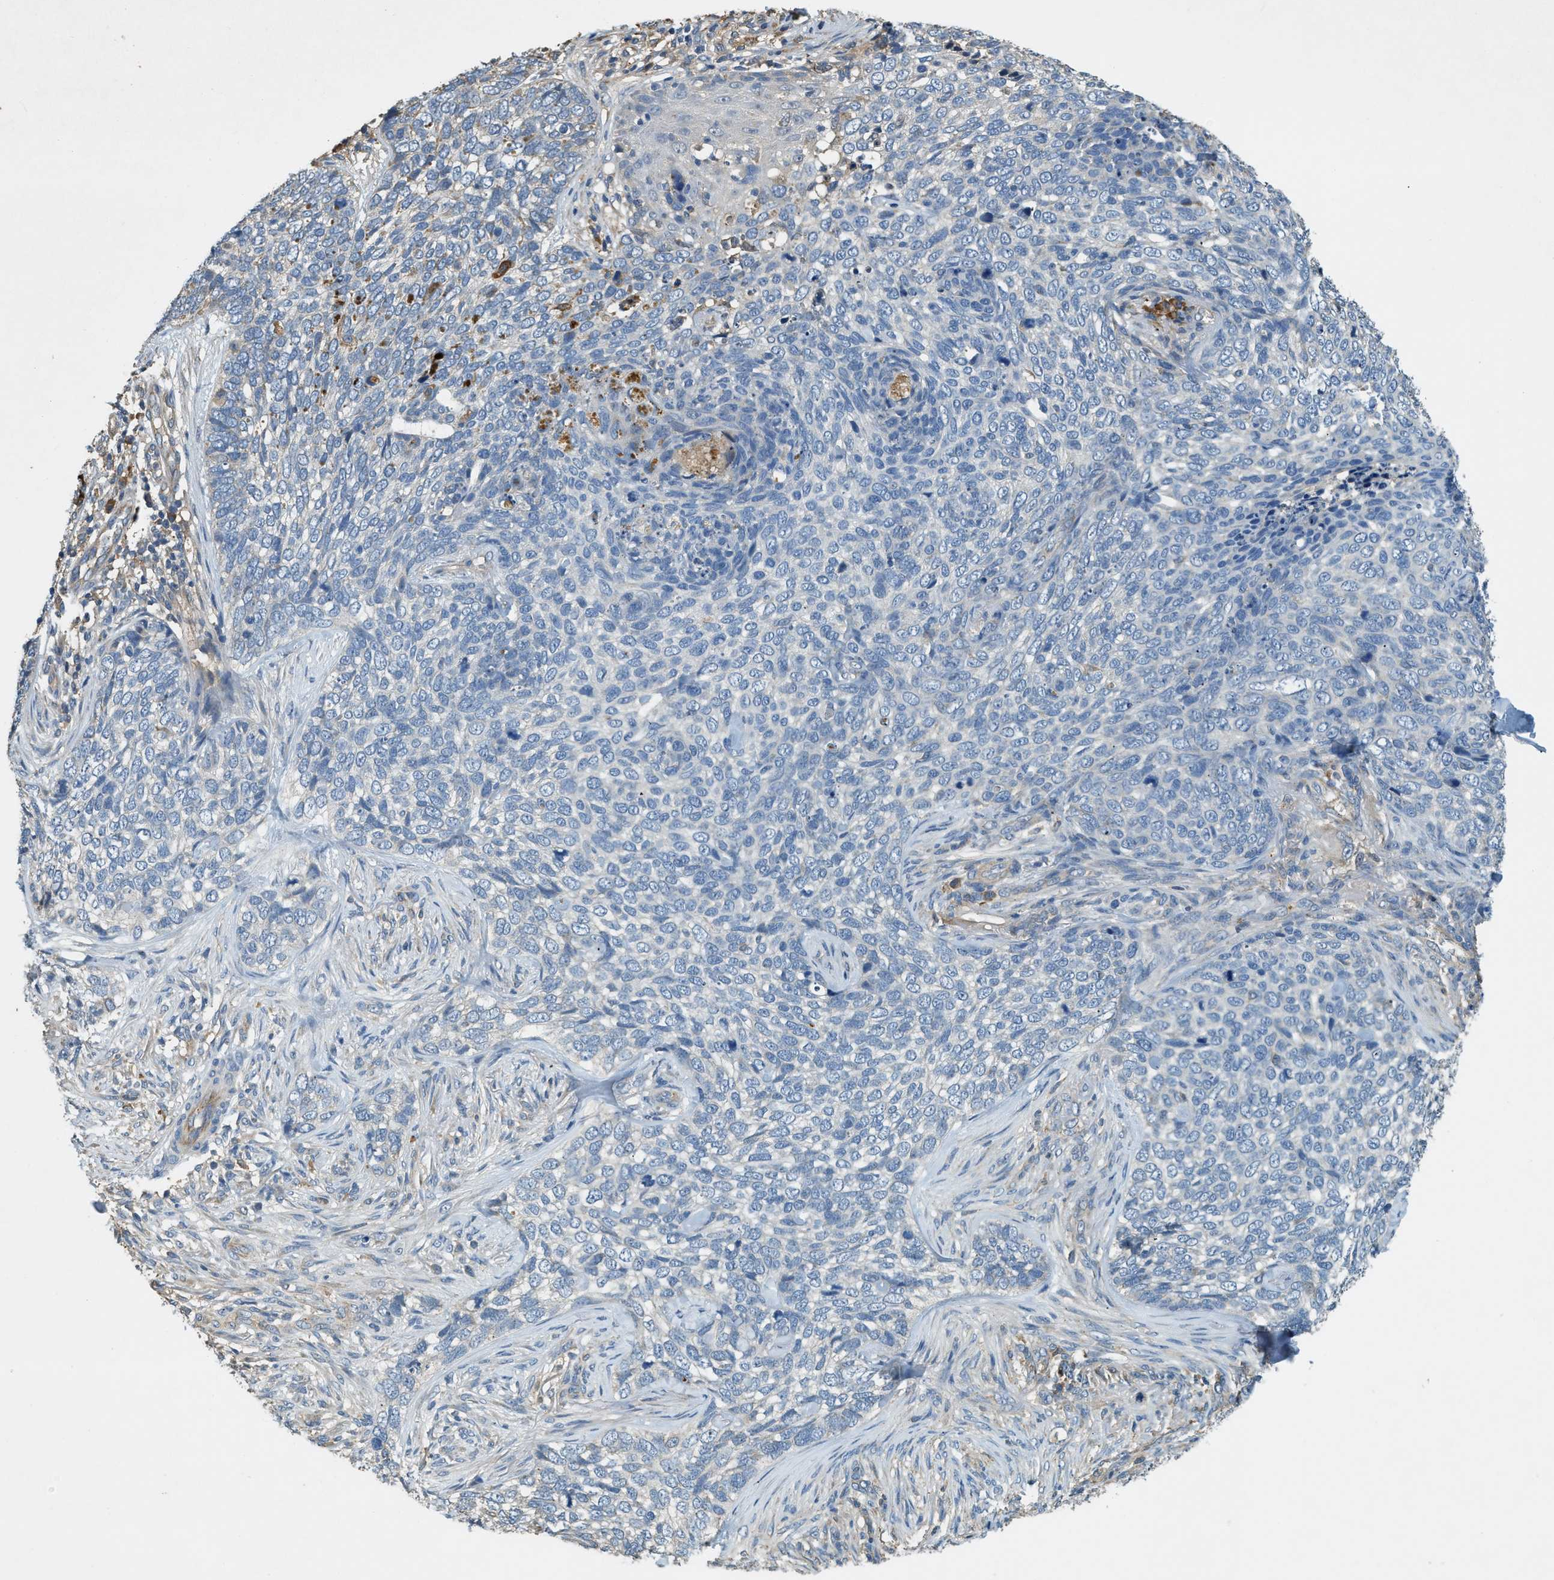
{"staining": {"intensity": "negative", "quantity": "none", "location": "none"}, "tissue": "skin cancer", "cell_type": "Tumor cells", "image_type": "cancer", "snomed": [{"axis": "morphology", "description": "Basal cell carcinoma"}, {"axis": "topography", "description": "Skin"}], "caption": "IHC image of skin basal cell carcinoma stained for a protein (brown), which displays no staining in tumor cells.", "gene": "CFLAR", "patient": {"sex": "female", "age": 64}}